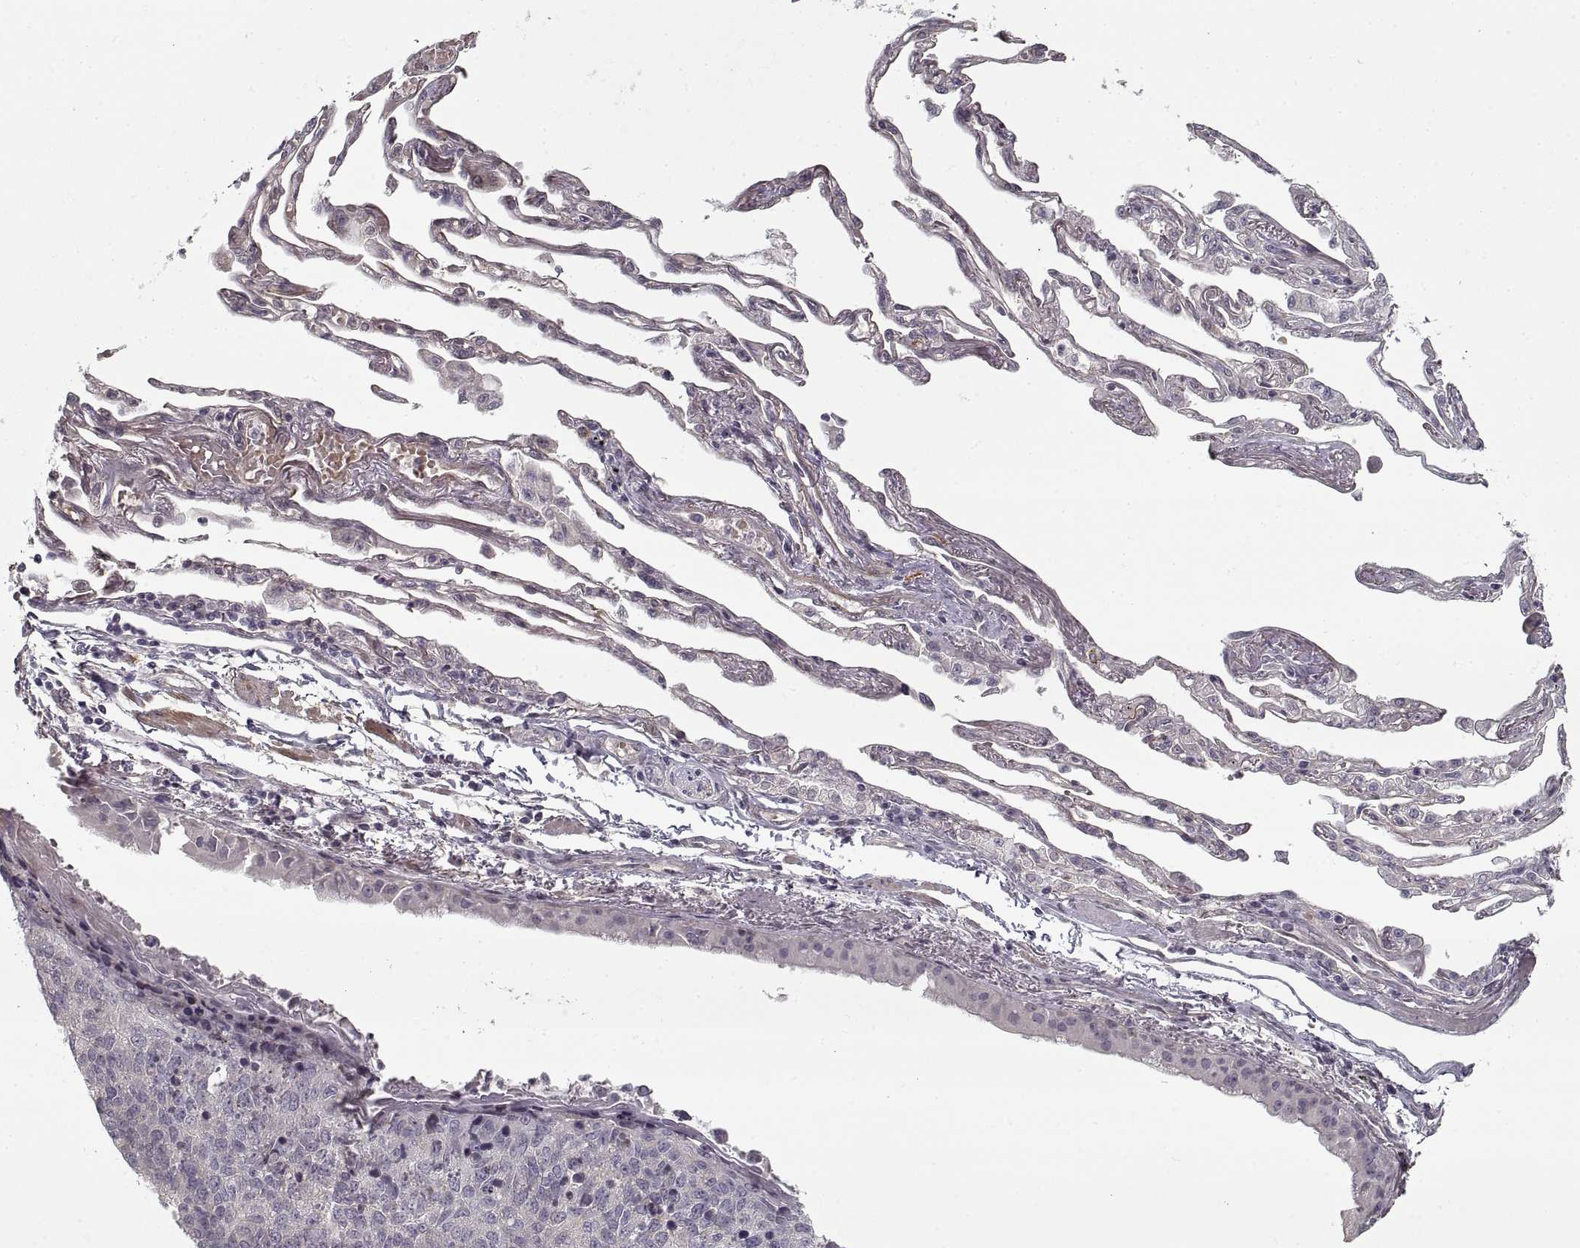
{"staining": {"intensity": "negative", "quantity": "none", "location": "none"}, "tissue": "lung cancer", "cell_type": "Tumor cells", "image_type": "cancer", "snomed": [{"axis": "morphology", "description": "Squamous cell carcinoma, NOS"}, {"axis": "topography", "description": "Lung"}], "caption": "There is no significant expression in tumor cells of lung squamous cell carcinoma.", "gene": "LAMB2", "patient": {"sex": "male", "age": 73}}